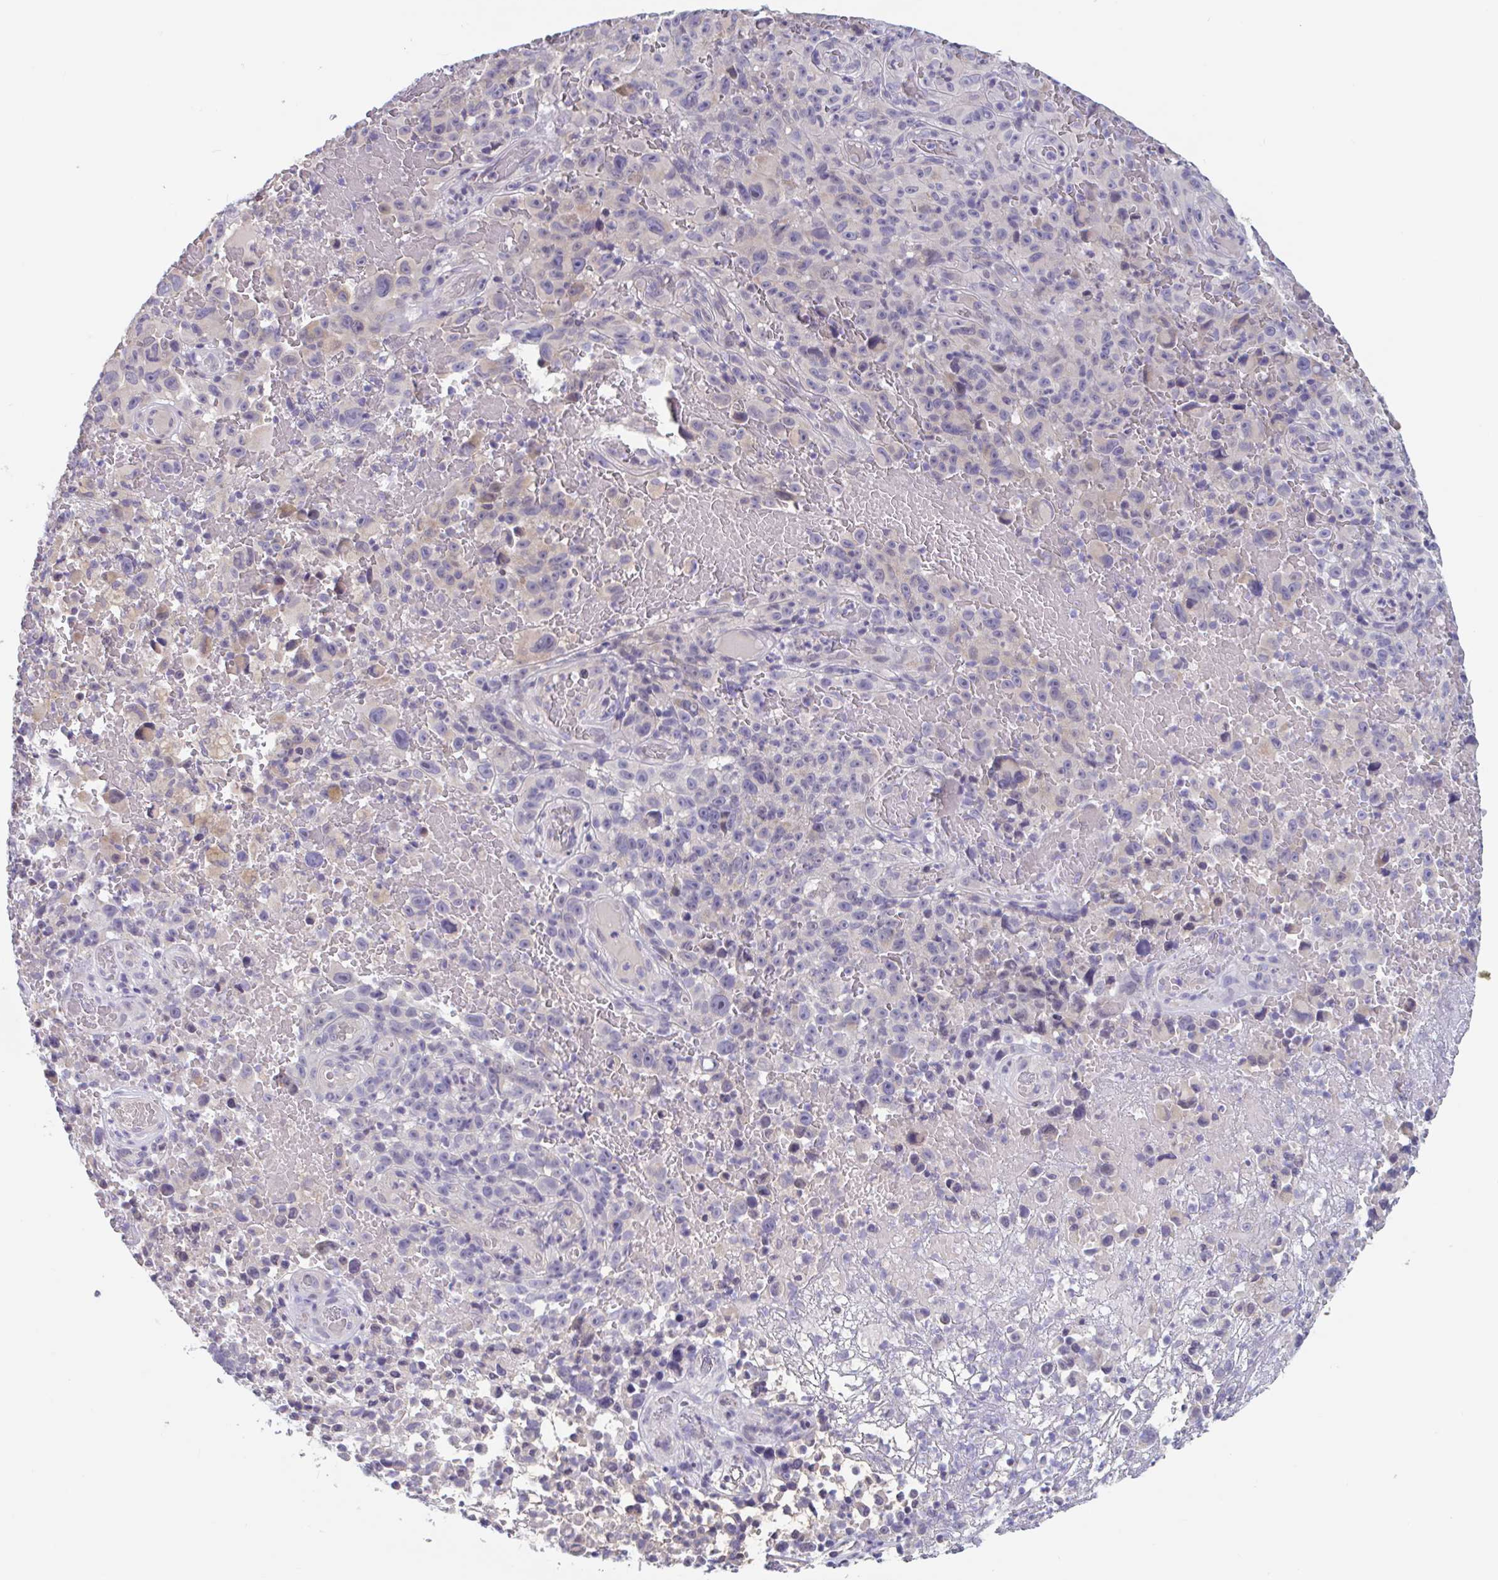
{"staining": {"intensity": "negative", "quantity": "none", "location": "none"}, "tissue": "melanoma", "cell_type": "Tumor cells", "image_type": "cancer", "snomed": [{"axis": "morphology", "description": "Malignant melanoma, NOS"}, {"axis": "topography", "description": "Skin"}], "caption": "This is a photomicrograph of immunohistochemistry (IHC) staining of melanoma, which shows no positivity in tumor cells.", "gene": "UNKL", "patient": {"sex": "female", "age": 82}}